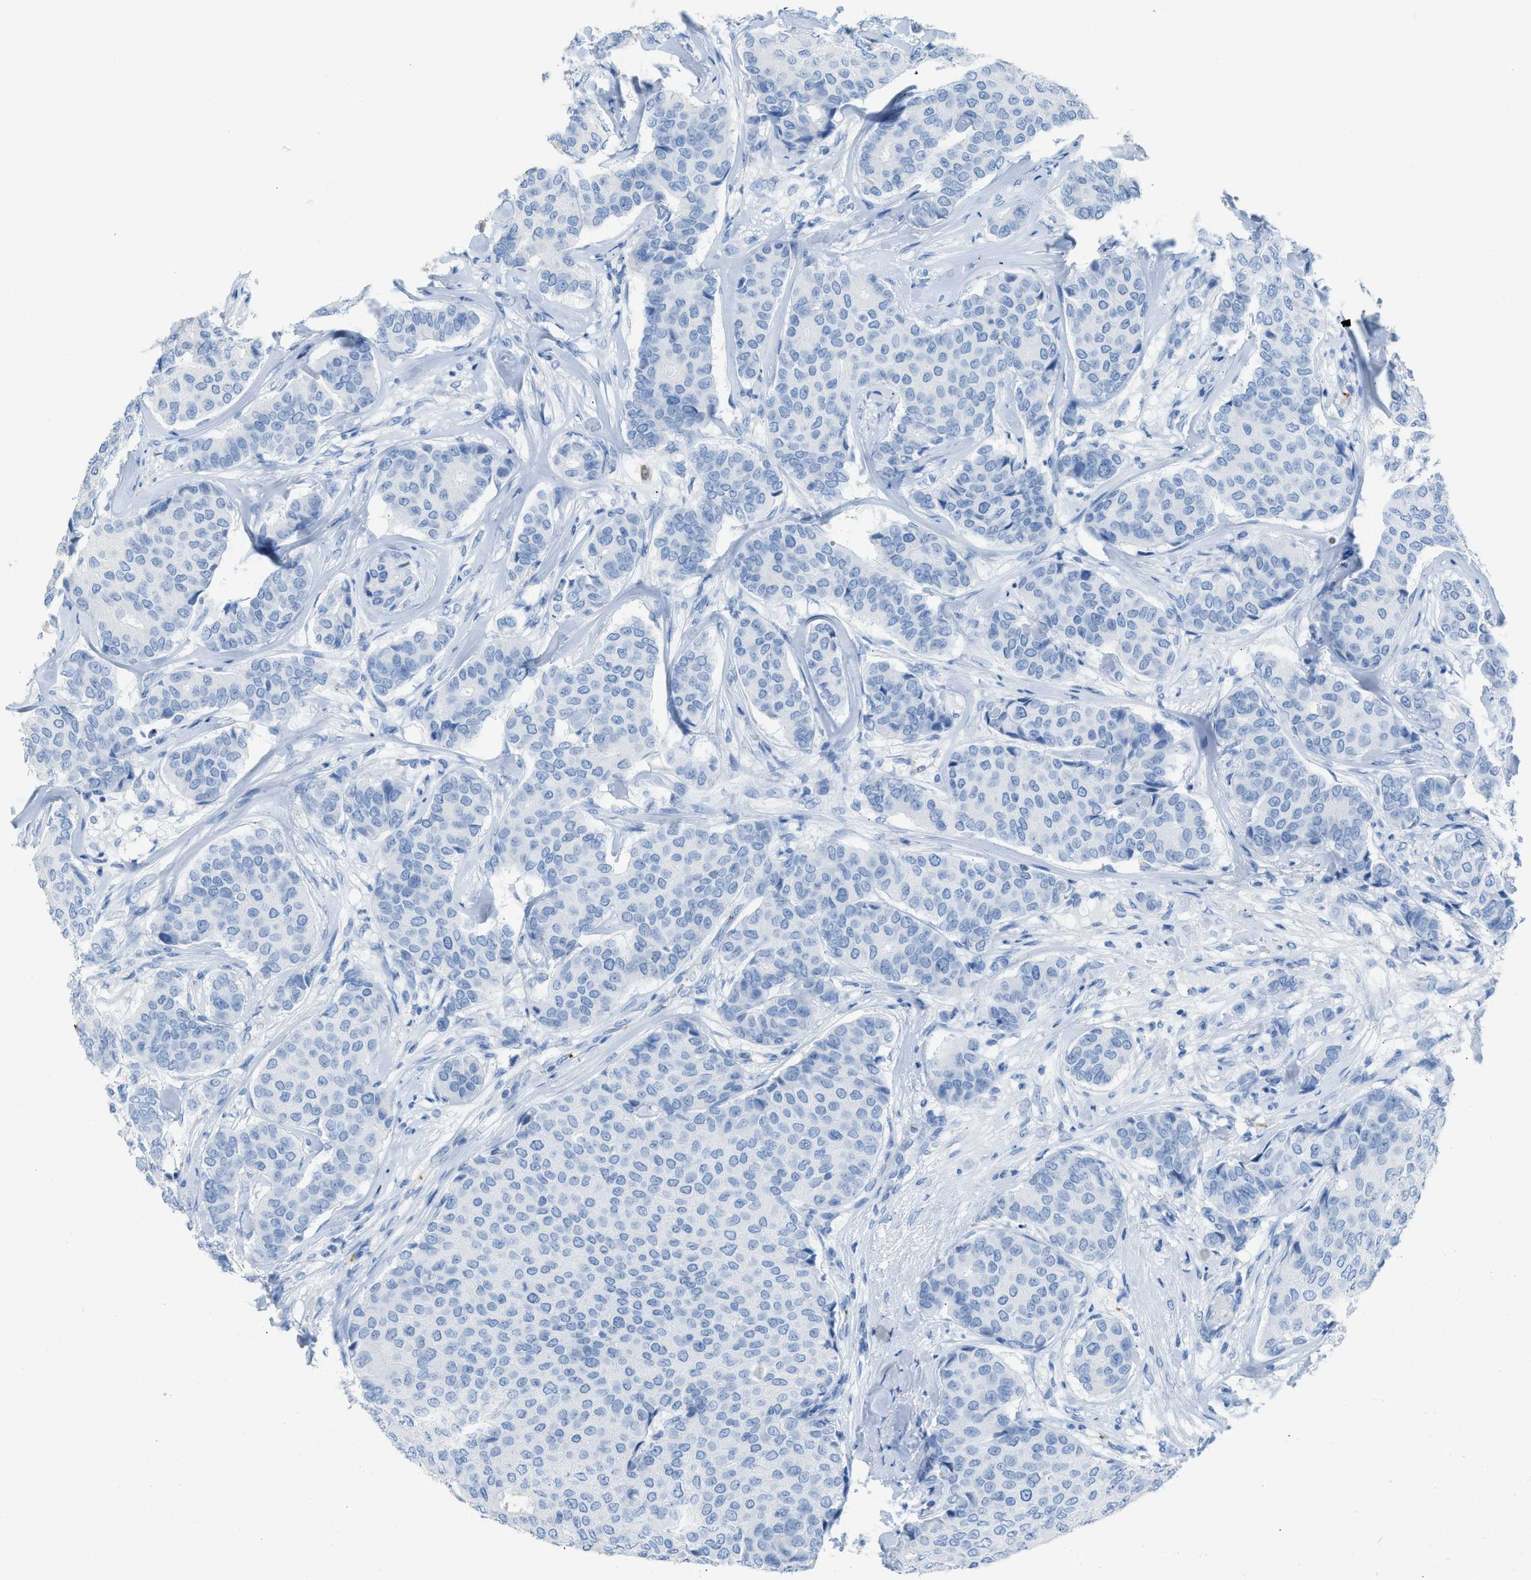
{"staining": {"intensity": "negative", "quantity": "none", "location": "none"}, "tissue": "breast cancer", "cell_type": "Tumor cells", "image_type": "cancer", "snomed": [{"axis": "morphology", "description": "Duct carcinoma"}, {"axis": "topography", "description": "Breast"}], "caption": "Protein analysis of intraductal carcinoma (breast) displays no significant positivity in tumor cells. (Stains: DAB (3,3'-diaminobenzidine) IHC with hematoxylin counter stain, Microscopy: brightfield microscopy at high magnification).", "gene": "FAIM2", "patient": {"sex": "female", "age": 75}}